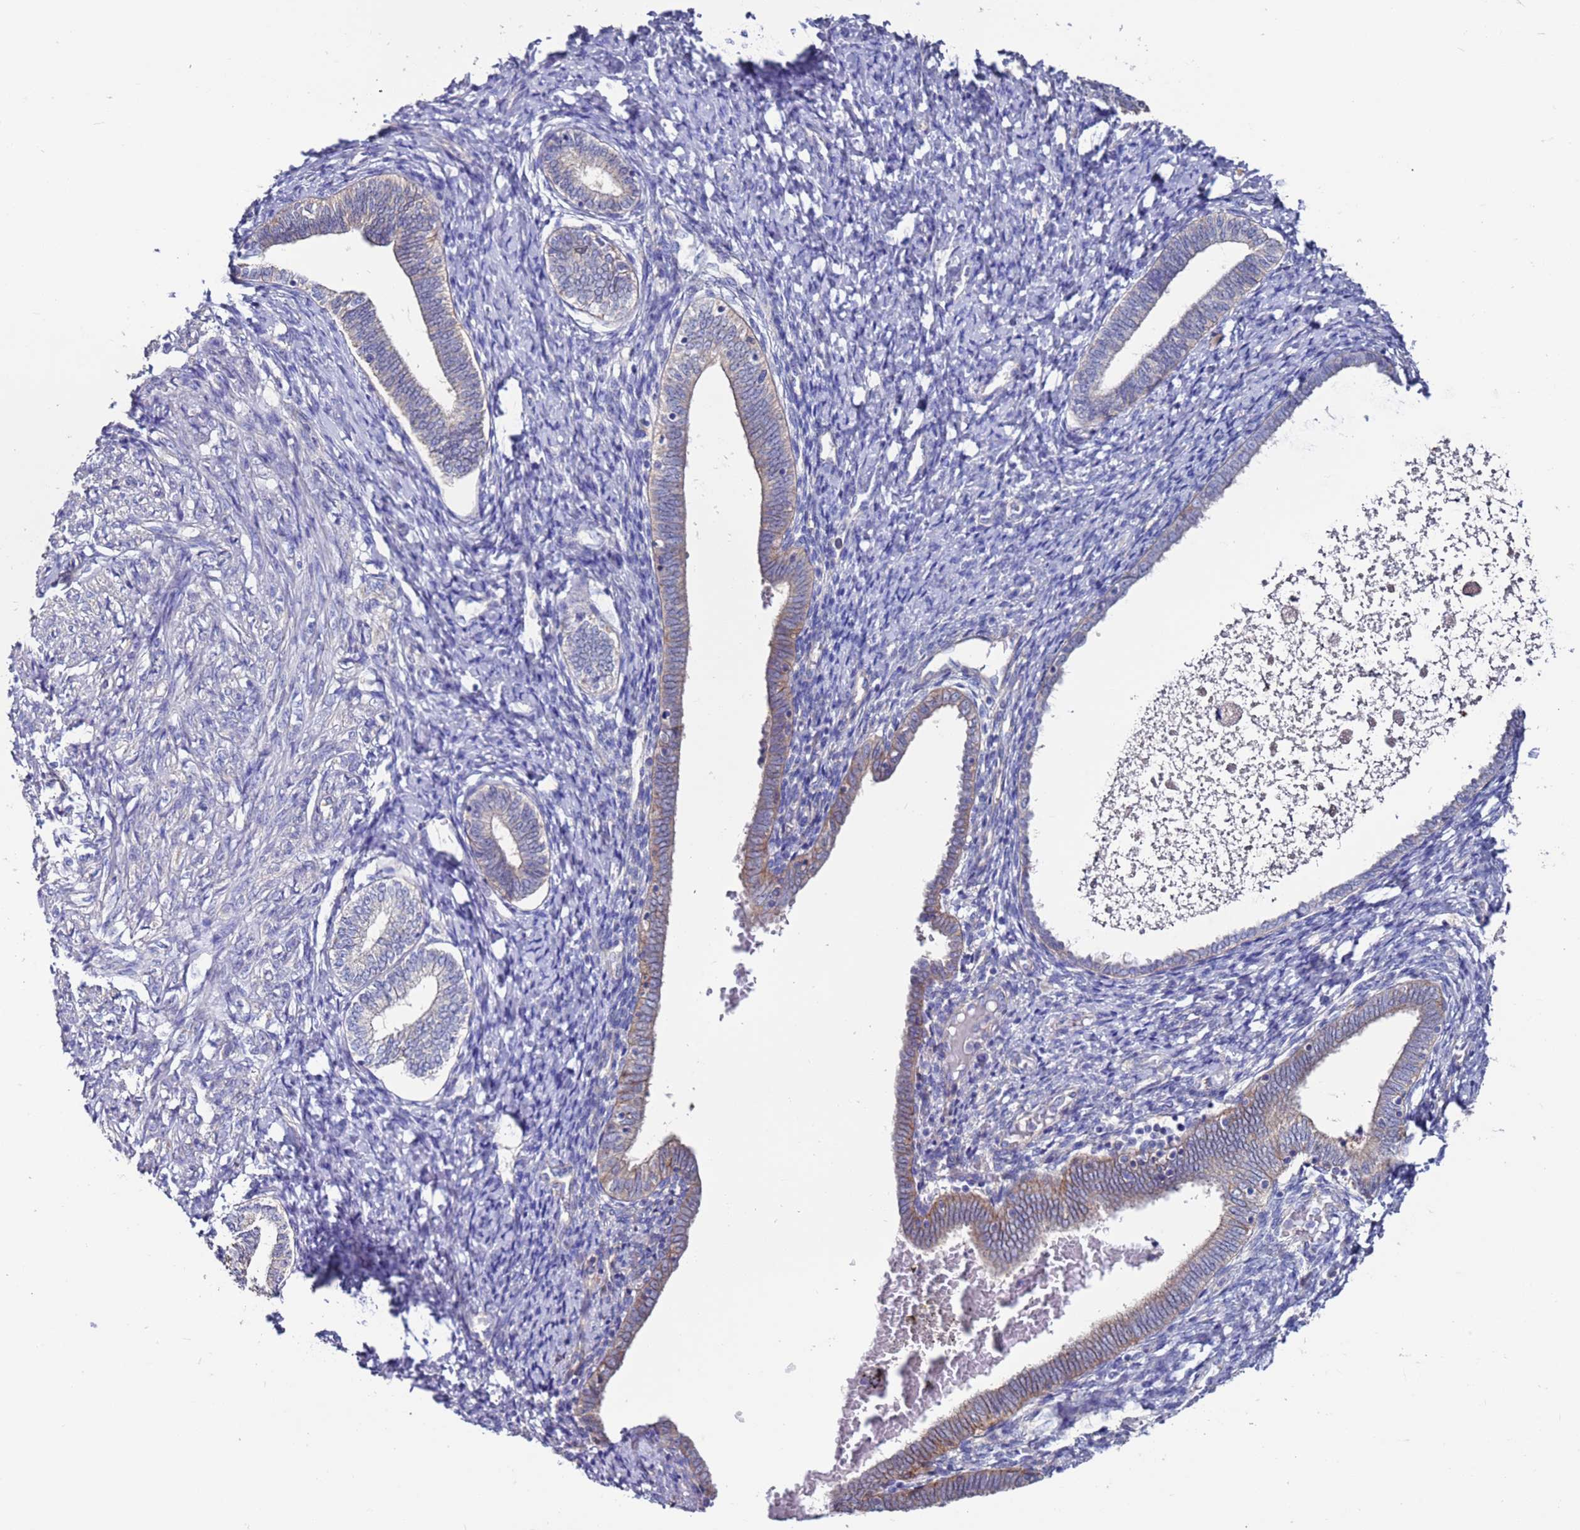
{"staining": {"intensity": "negative", "quantity": "none", "location": "none"}, "tissue": "endometrium", "cell_type": "Cells in endometrial stroma", "image_type": "normal", "snomed": [{"axis": "morphology", "description": "Normal tissue, NOS"}, {"axis": "topography", "description": "Endometrium"}], "caption": "Immunohistochemistry of normal endometrium exhibits no positivity in cells in endometrial stroma.", "gene": "KRTCAP3", "patient": {"sex": "female", "age": 72}}